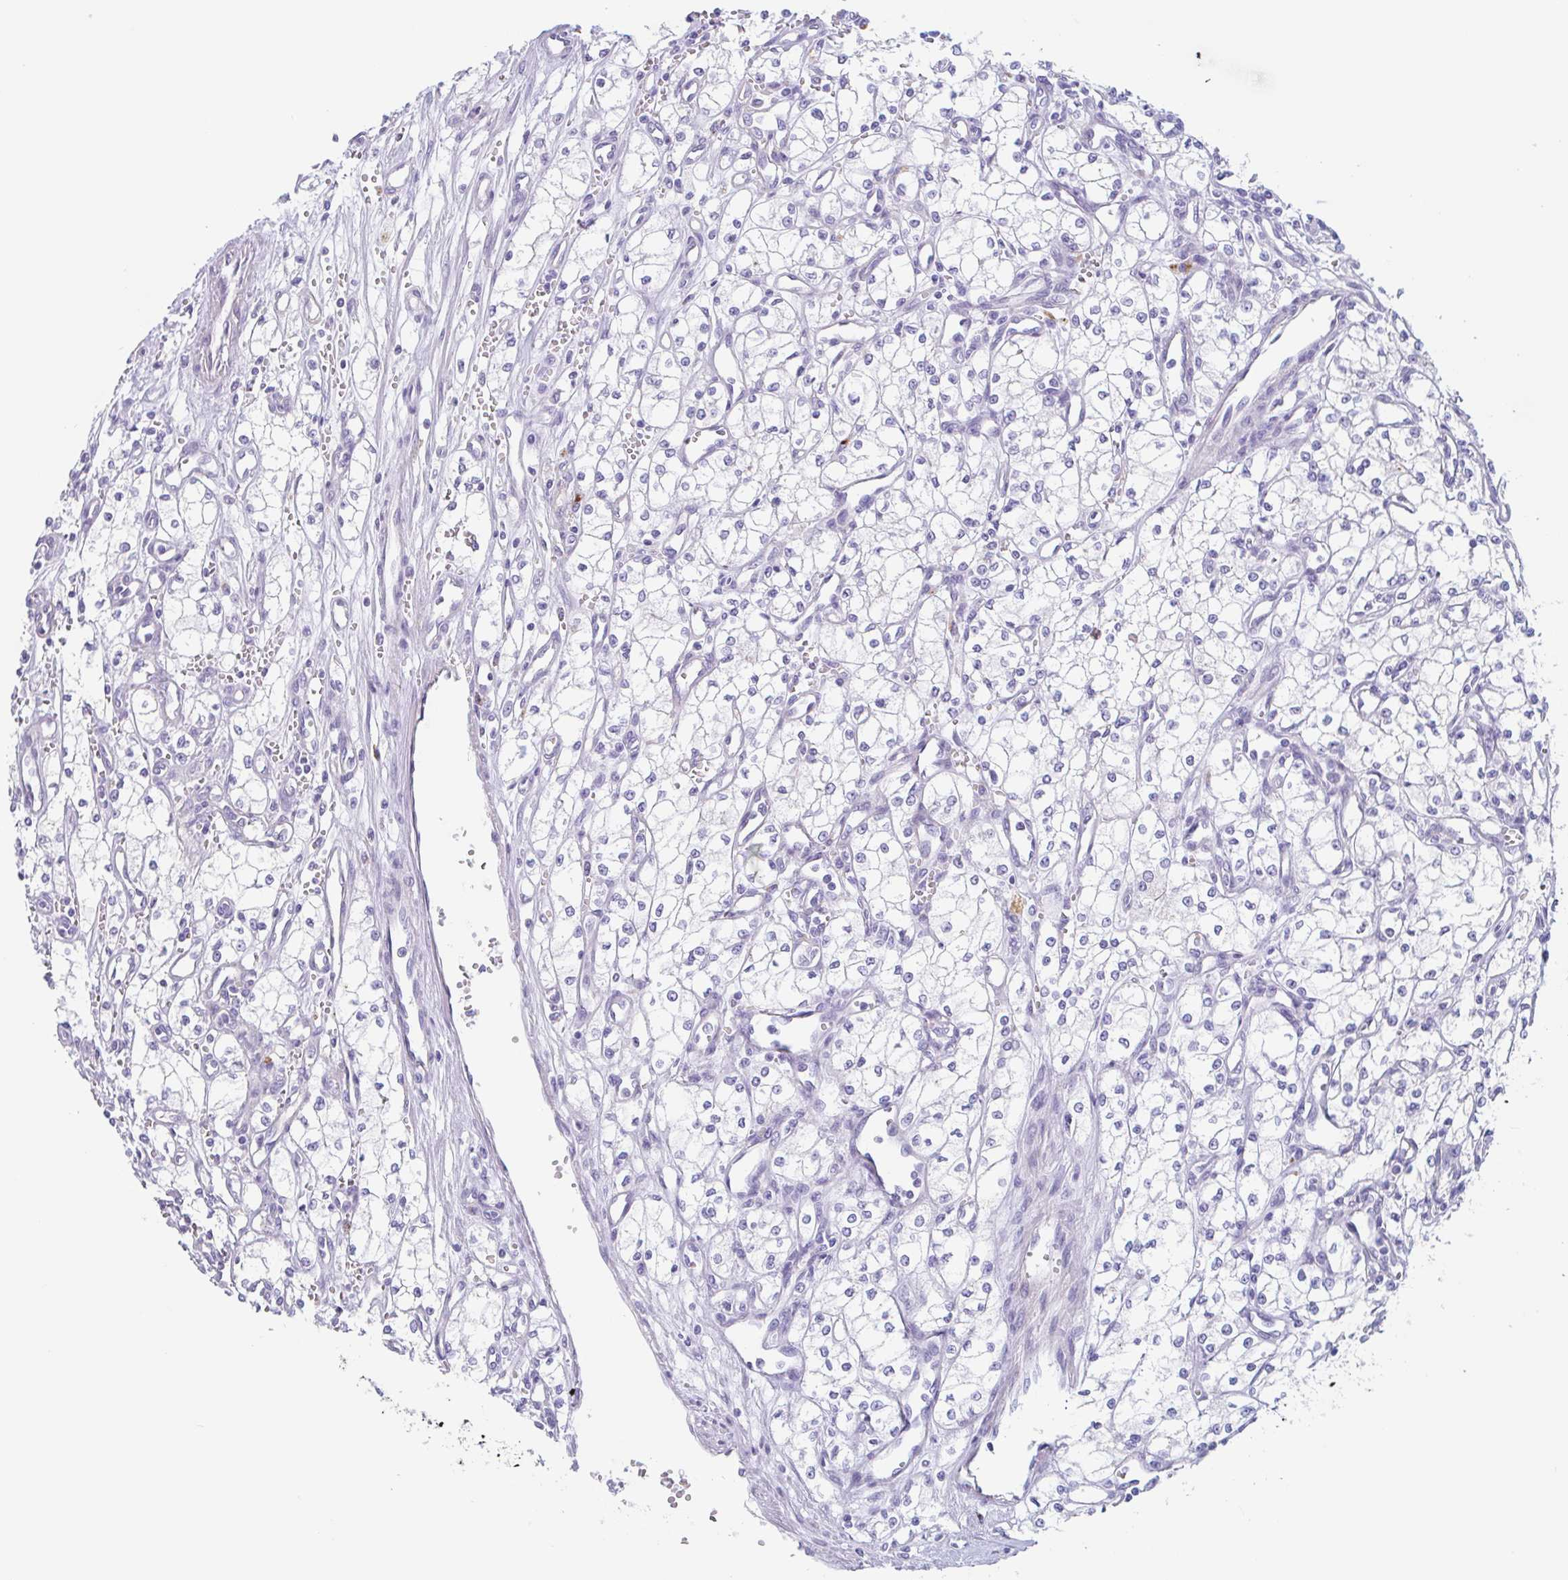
{"staining": {"intensity": "negative", "quantity": "none", "location": "none"}, "tissue": "renal cancer", "cell_type": "Tumor cells", "image_type": "cancer", "snomed": [{"axis": "morphology", "description": "Adenocarcinoma, NOS"}, {"axis": "topography", "description": "Kidney"}], "caption": "Tumor cells are negative for protein expression in human renal adenocarcinoma. (DAB (3,3'-diaminobenzidine) immunohistochemistry (IHC) visualized using brightfield microscopy, high magnification).", "gene": "LENG9", "patient": {"sex": "male", "age": 59}}